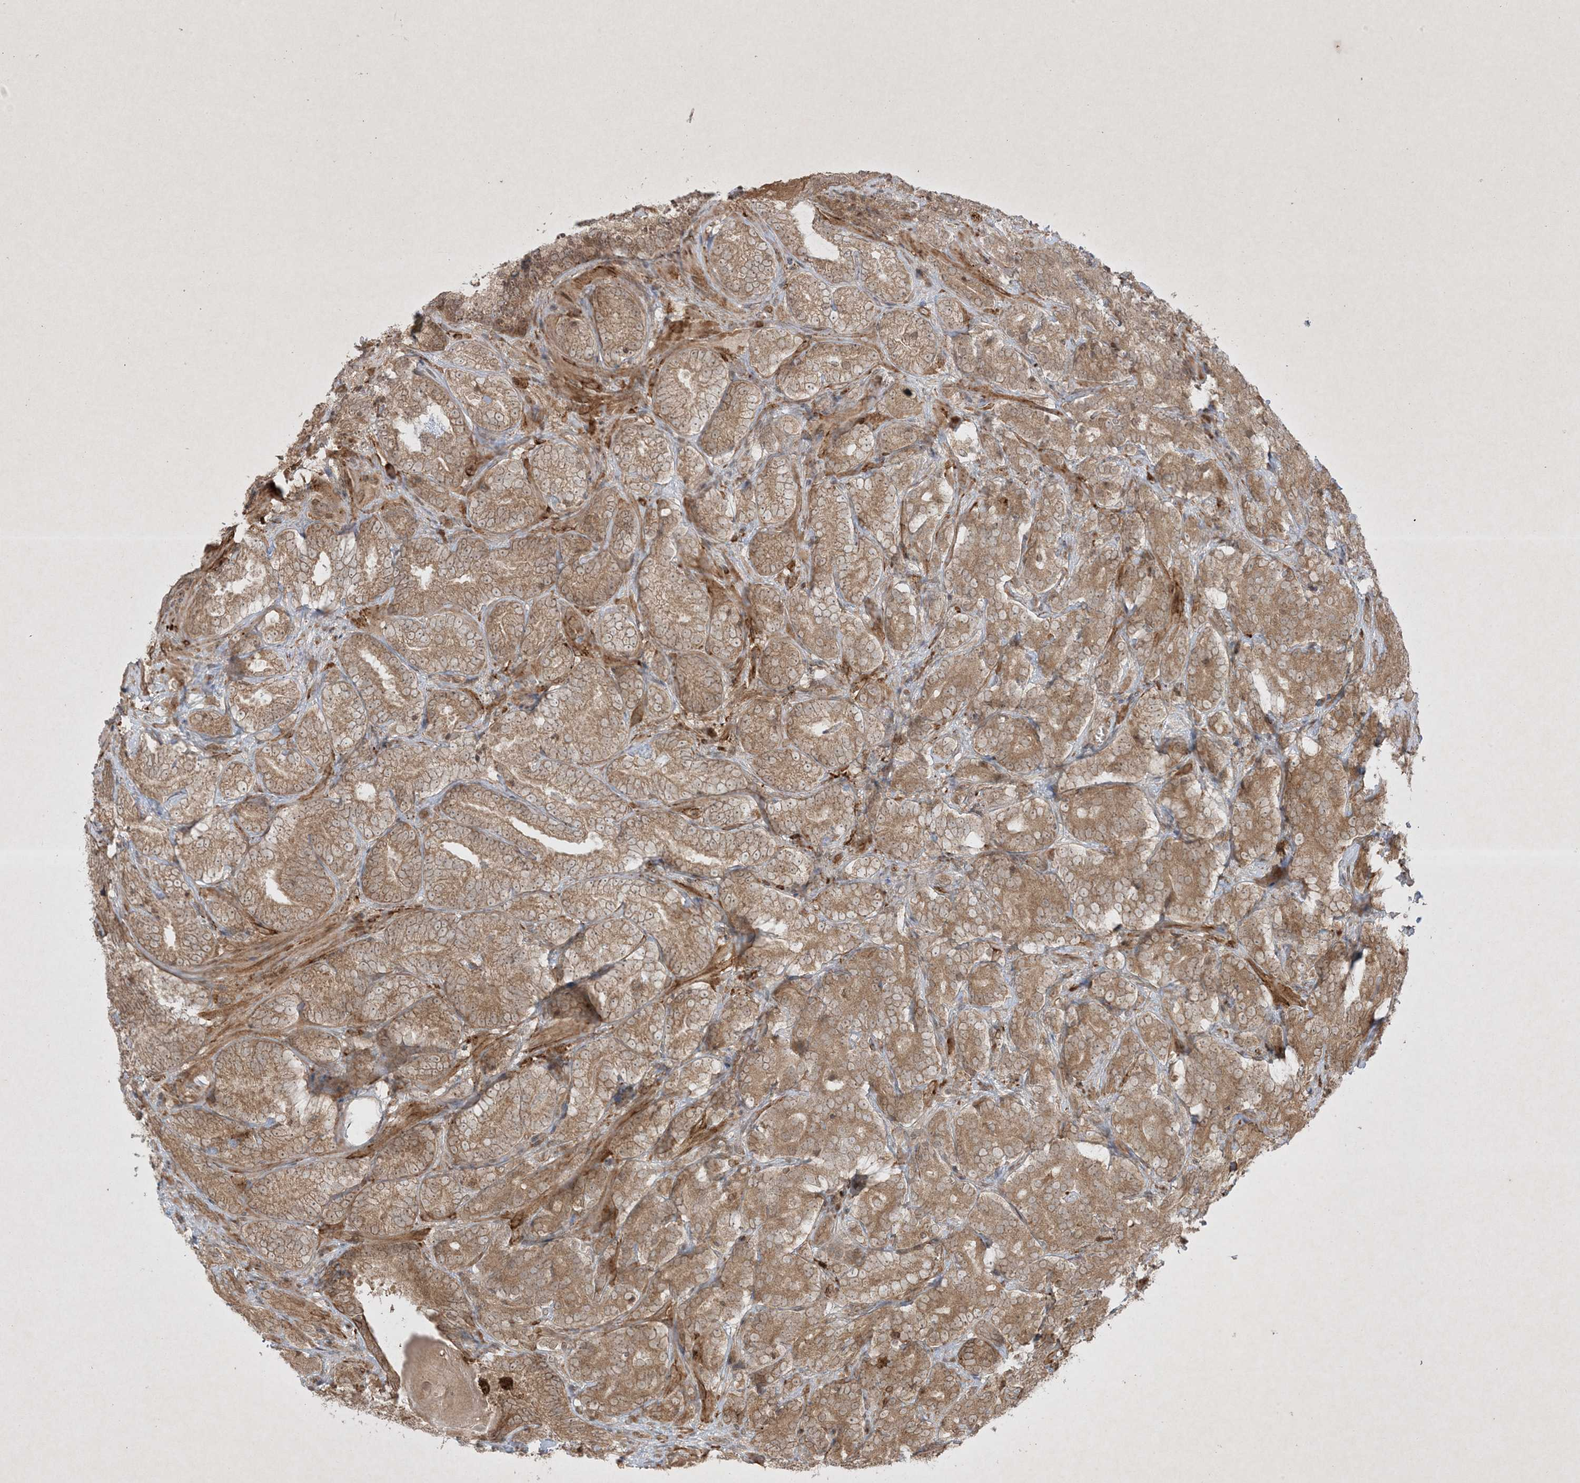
{"staining": {"intensity": "moderate", "quantity": ">75%", "location": "cytoplasmic/membranous"}, "tissue": "prostate cancer", "cell_type": "Tumor cells", "image_type": "cancer", "snomed": [{"axis": "morphology", "description": "Adenocarcinoma, High grade"}, {"axis": "topography", "description": "Prostate"}], "caption": "This is a photomicrograph of immunohistochemistry staining of prostate adenocarcinoma (high-grade), which shows moderate positivity in the cytoplasmic/membranous of tumor cells.", "gene": "PTK6", "patient": {"sex": "male", "age": 66}}